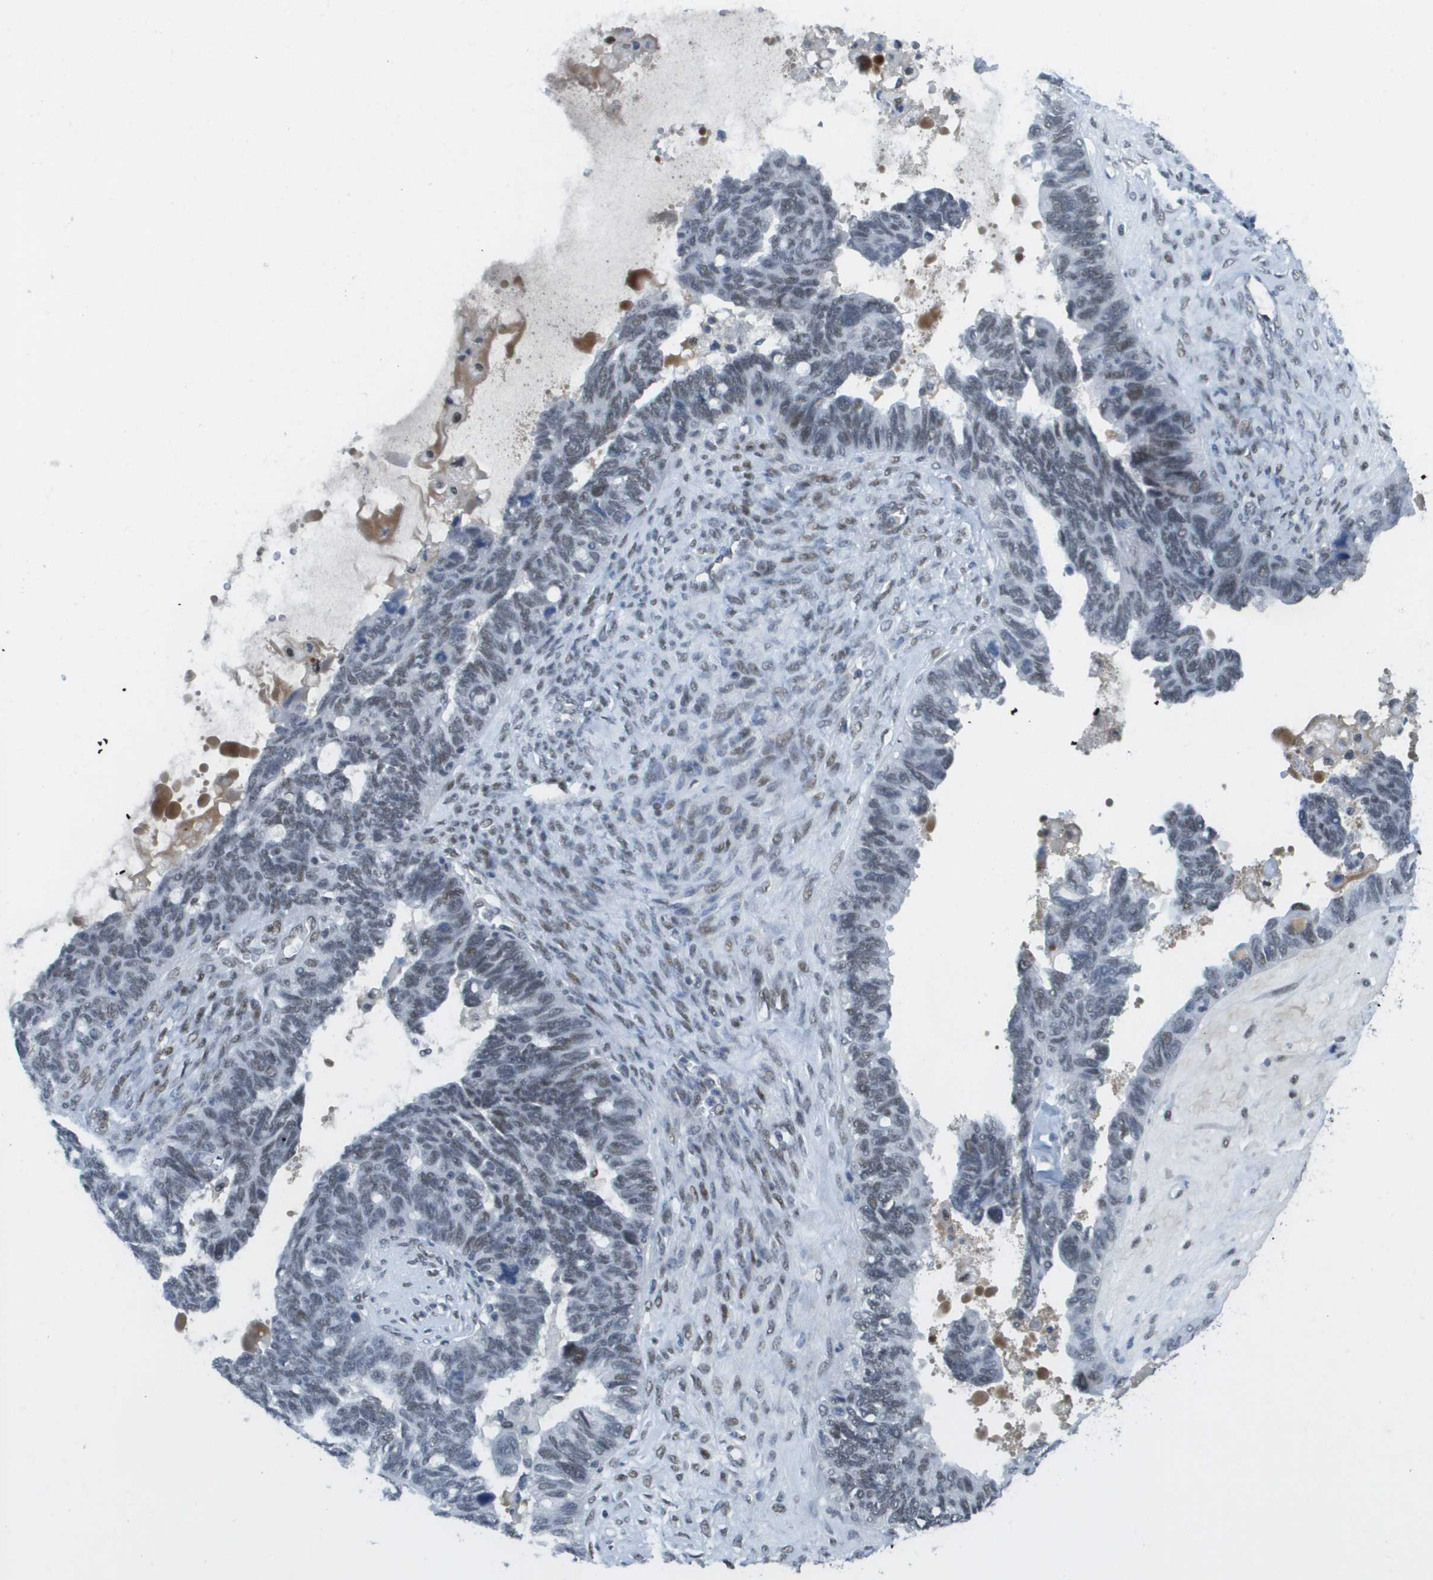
{"staining": {"intensity": "weak", "quantity": "<25%", "location": "nuclear"}, "tissue": "ovarian cancer", "cell_type": "Tumor cells", "image_type": "cancer", "snomed": [{"axis": "morphology", "description": "Cystadenocarcinoma, serous, NOS"}, {"axis": "topography", "description": "Ovary"}], "caption": "DAB immunohistochemical staining of human ovarian cancer shows no significant positivity in tumor cells.", "gene": "TP53RK", "patient": {"sex": "female", "age": 79}}